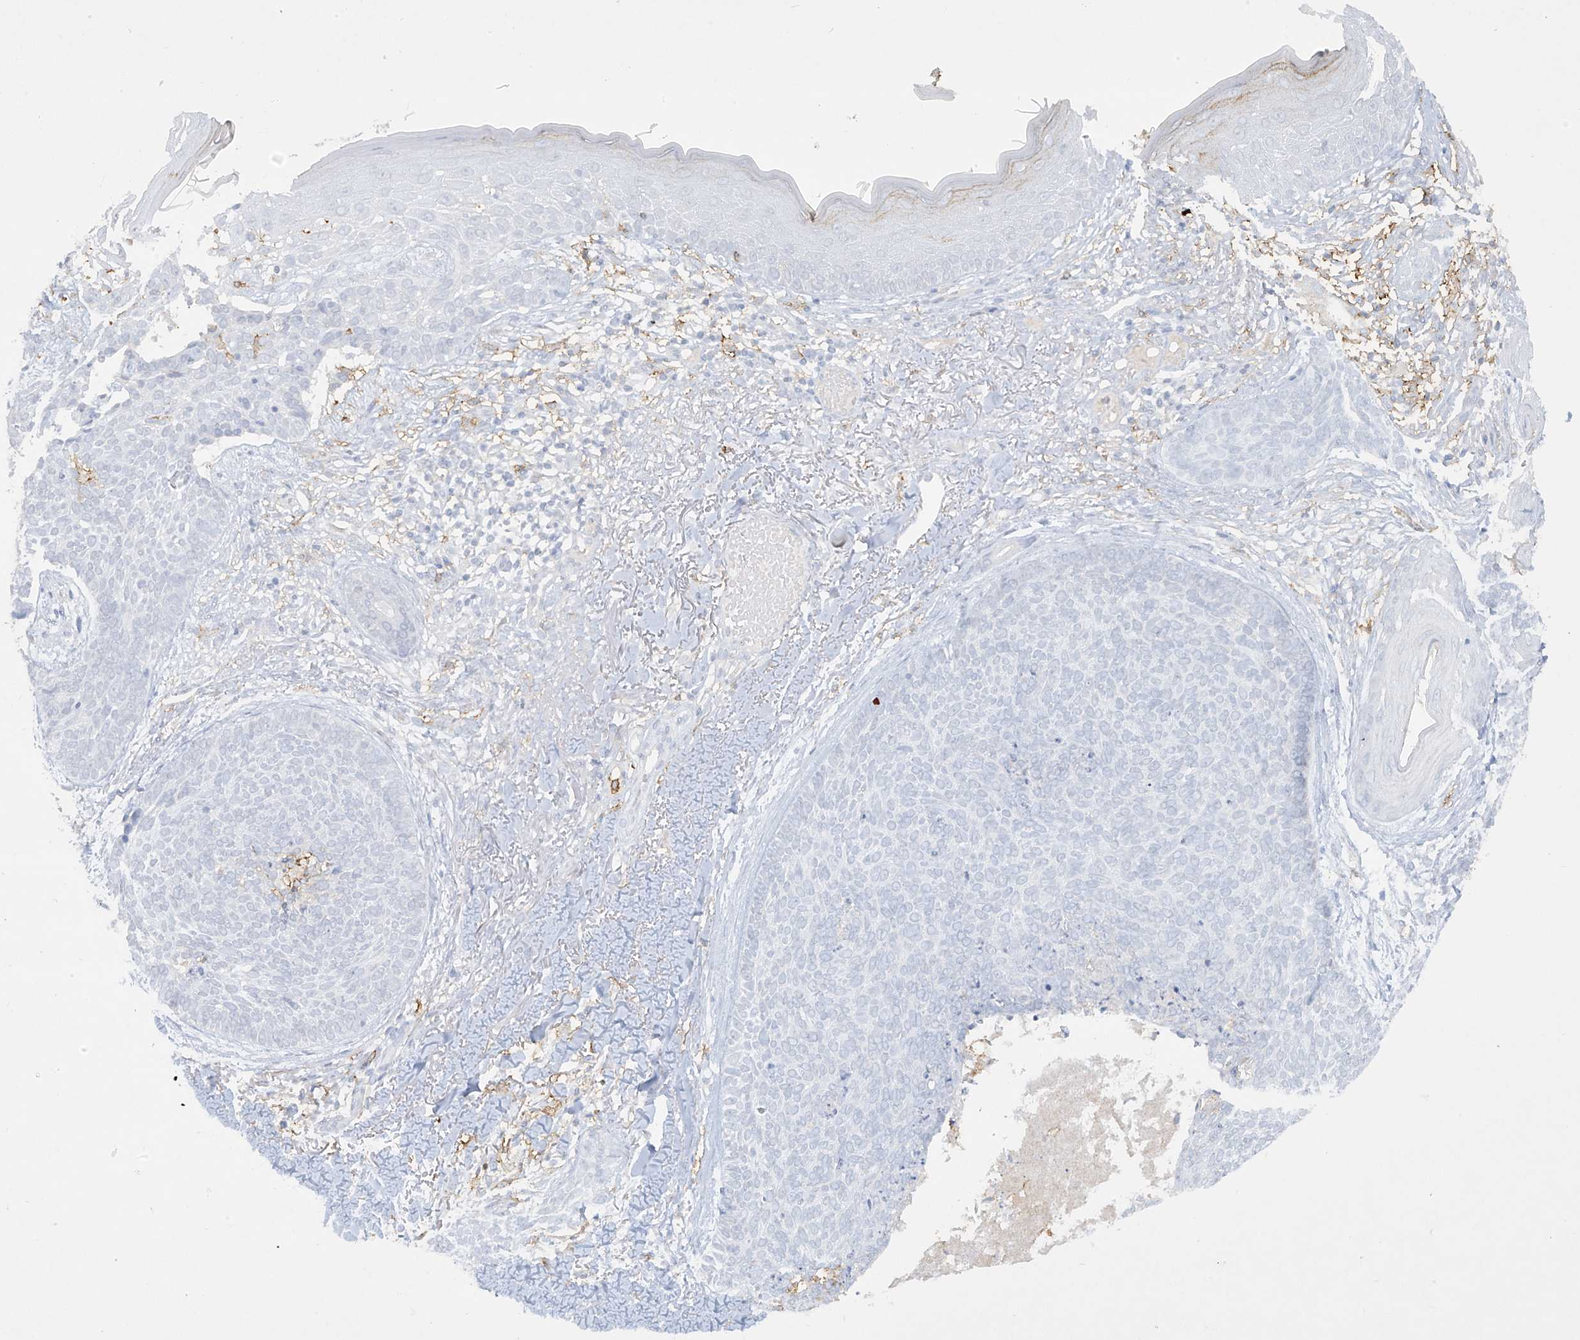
{"staining": {"intensity": "negative", "quantity": "none", "location": "none"}, "tissue": "skin cancer", "cell_type": "Tumor cells", "image_type": "cancer", "snomed": [{"axis": "morphology", "description": "Basal cell carcinoma"}, {"axis": "topography", "description": "Skin"}], "caption": "Immunohistochemical staining of basal cell carcinoma (skin) shows no significant expression in tumor cells.", "gene": "FCGR3A", "patient": {"sex": "female", "age": 70}}